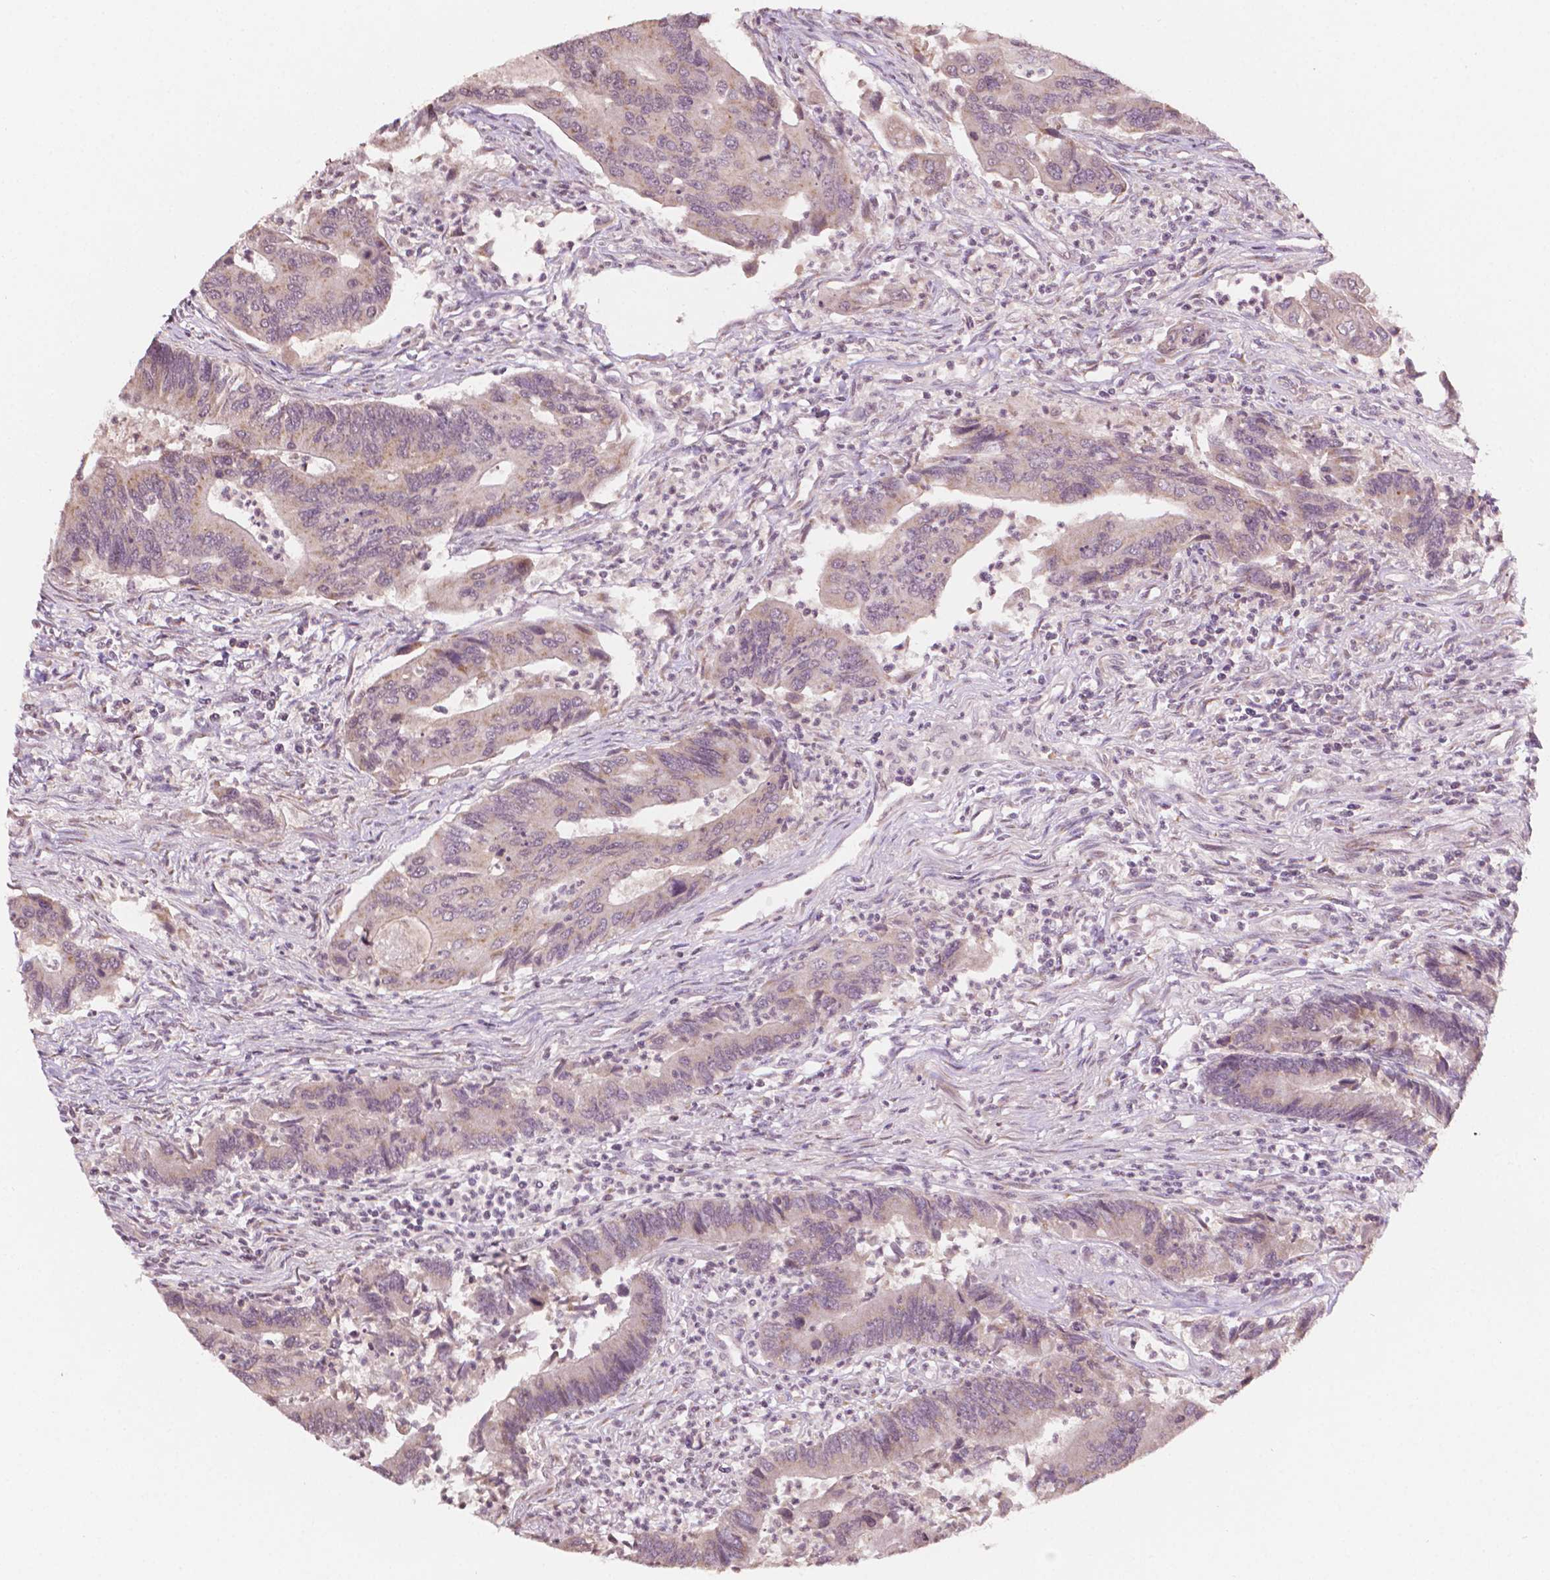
{"staining": {"intensity": "weak", "quantity": ">75%", "location": "cytoplasmic/membranous"}, "tissue": "colorectal cancer", "cell_type": "Tumor cells", "image_type": "cancer", "snomed": [{"axis": "morphology", "description": "Adenocarcinoma, NOS"}, {"axis": "topography", "description": "Colon"}], "caption": "Immunohistochemistry (IHC) photomicrograph of adenocarcinoma (colorectal) stained for a protein (brown), which displays low levels of weak cytoplasmic/membranous expression in about >75% of tumor cells.", "gene": "NOS1AP", "patient": {"sex": "female", "age": 67}}